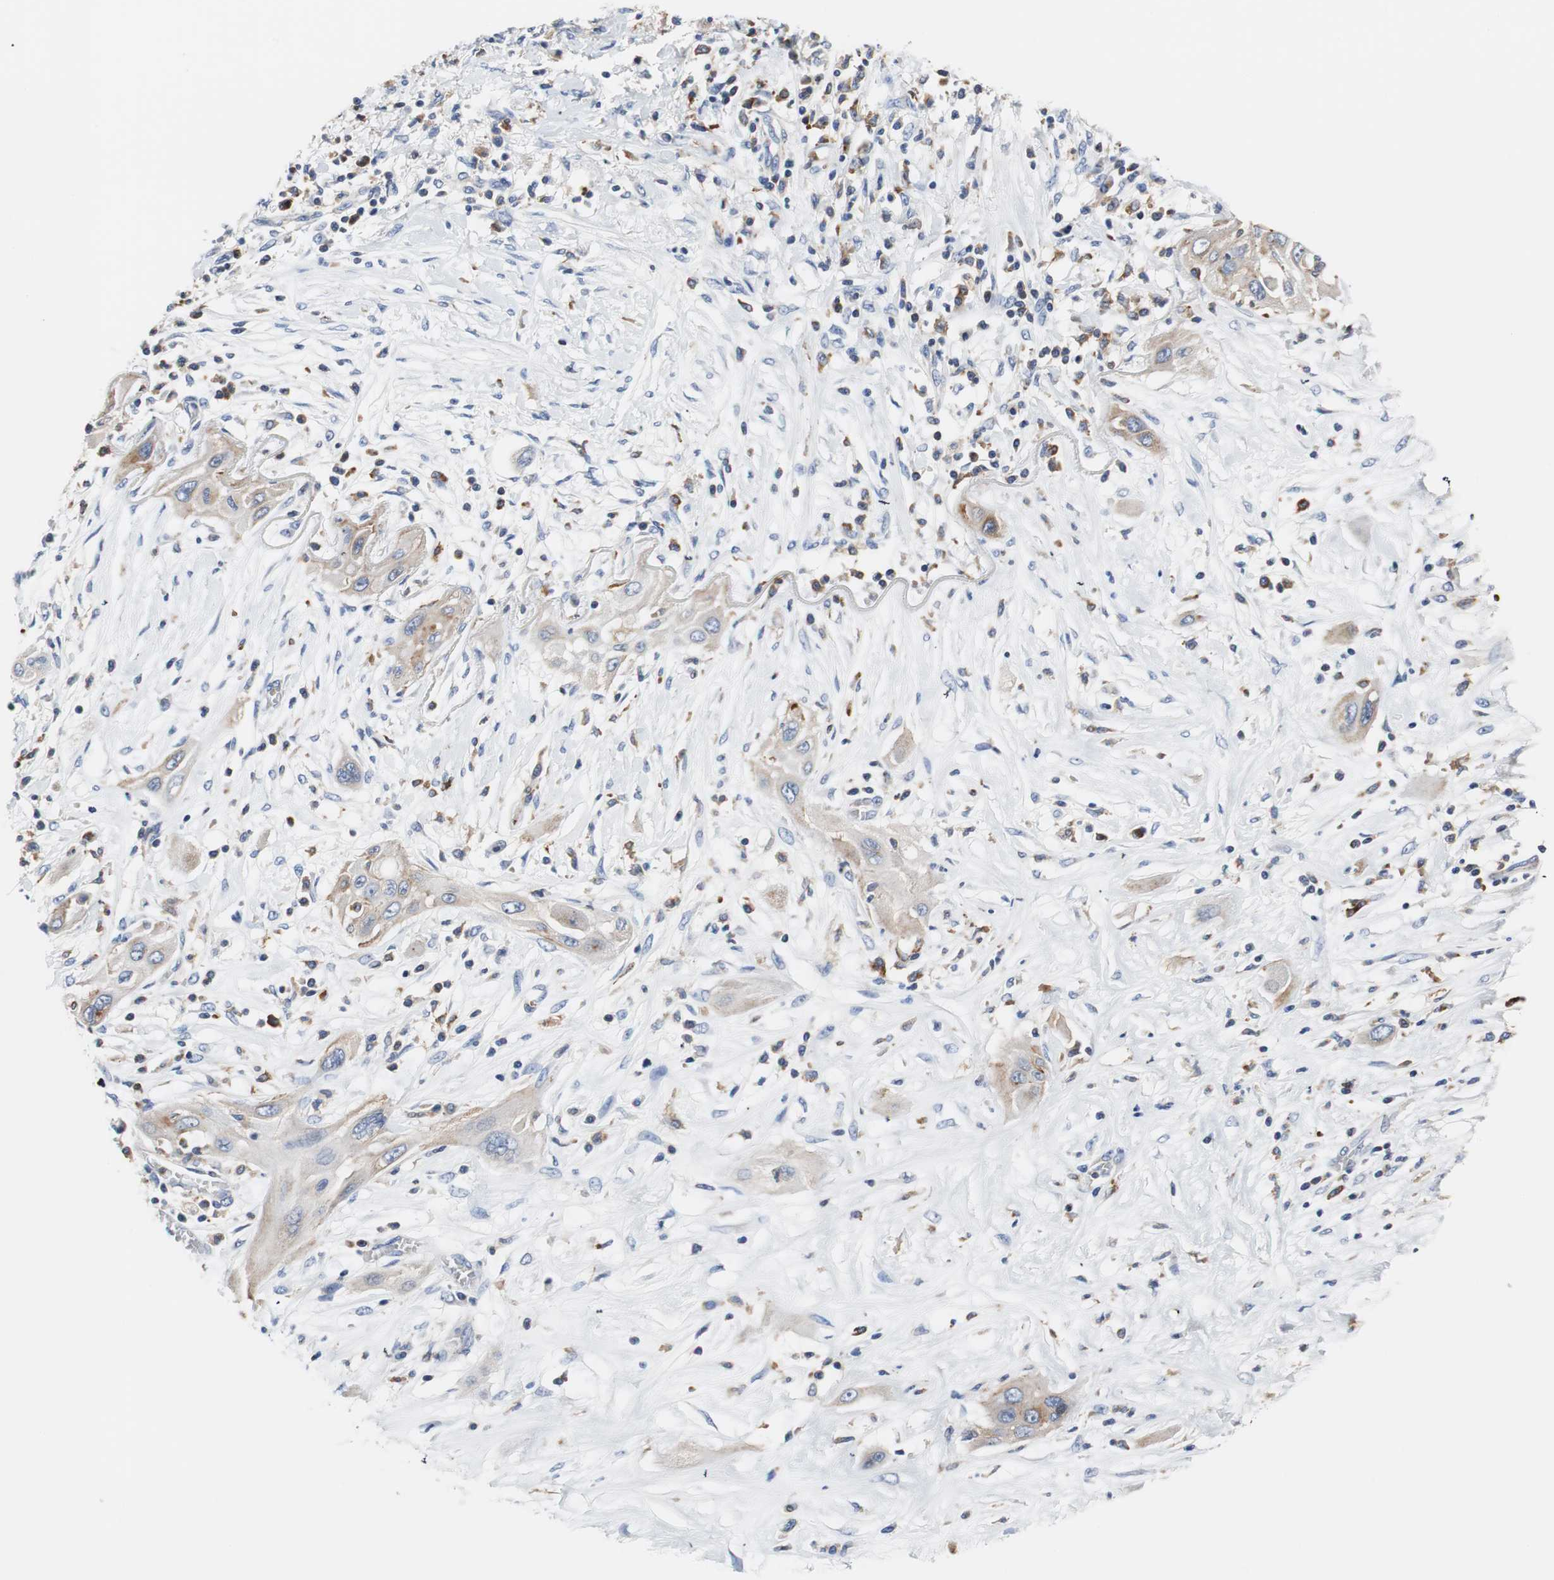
{"staining": {"intensity": "moderate", "quantity": "25%-75%", "location": "cytoplasmic/membranous"}, "tissue": "lung cancer", "cell_type": "Tumor cells", "image_type": "cancer", "snomed": [{"axis": "morphology", "description": "Squamous cell carcinoma, NOS"}, {"axis": "topography", "description": "Lung"}], "caption": "The image demonstrates staining of lung squamous cell carcinoma, revealing moderate cytoplasmic/membranous protein positivity (brown color) within tumor cells.", "gene": "VAMP8", "patient": {"sex": "female", "age": 47}}